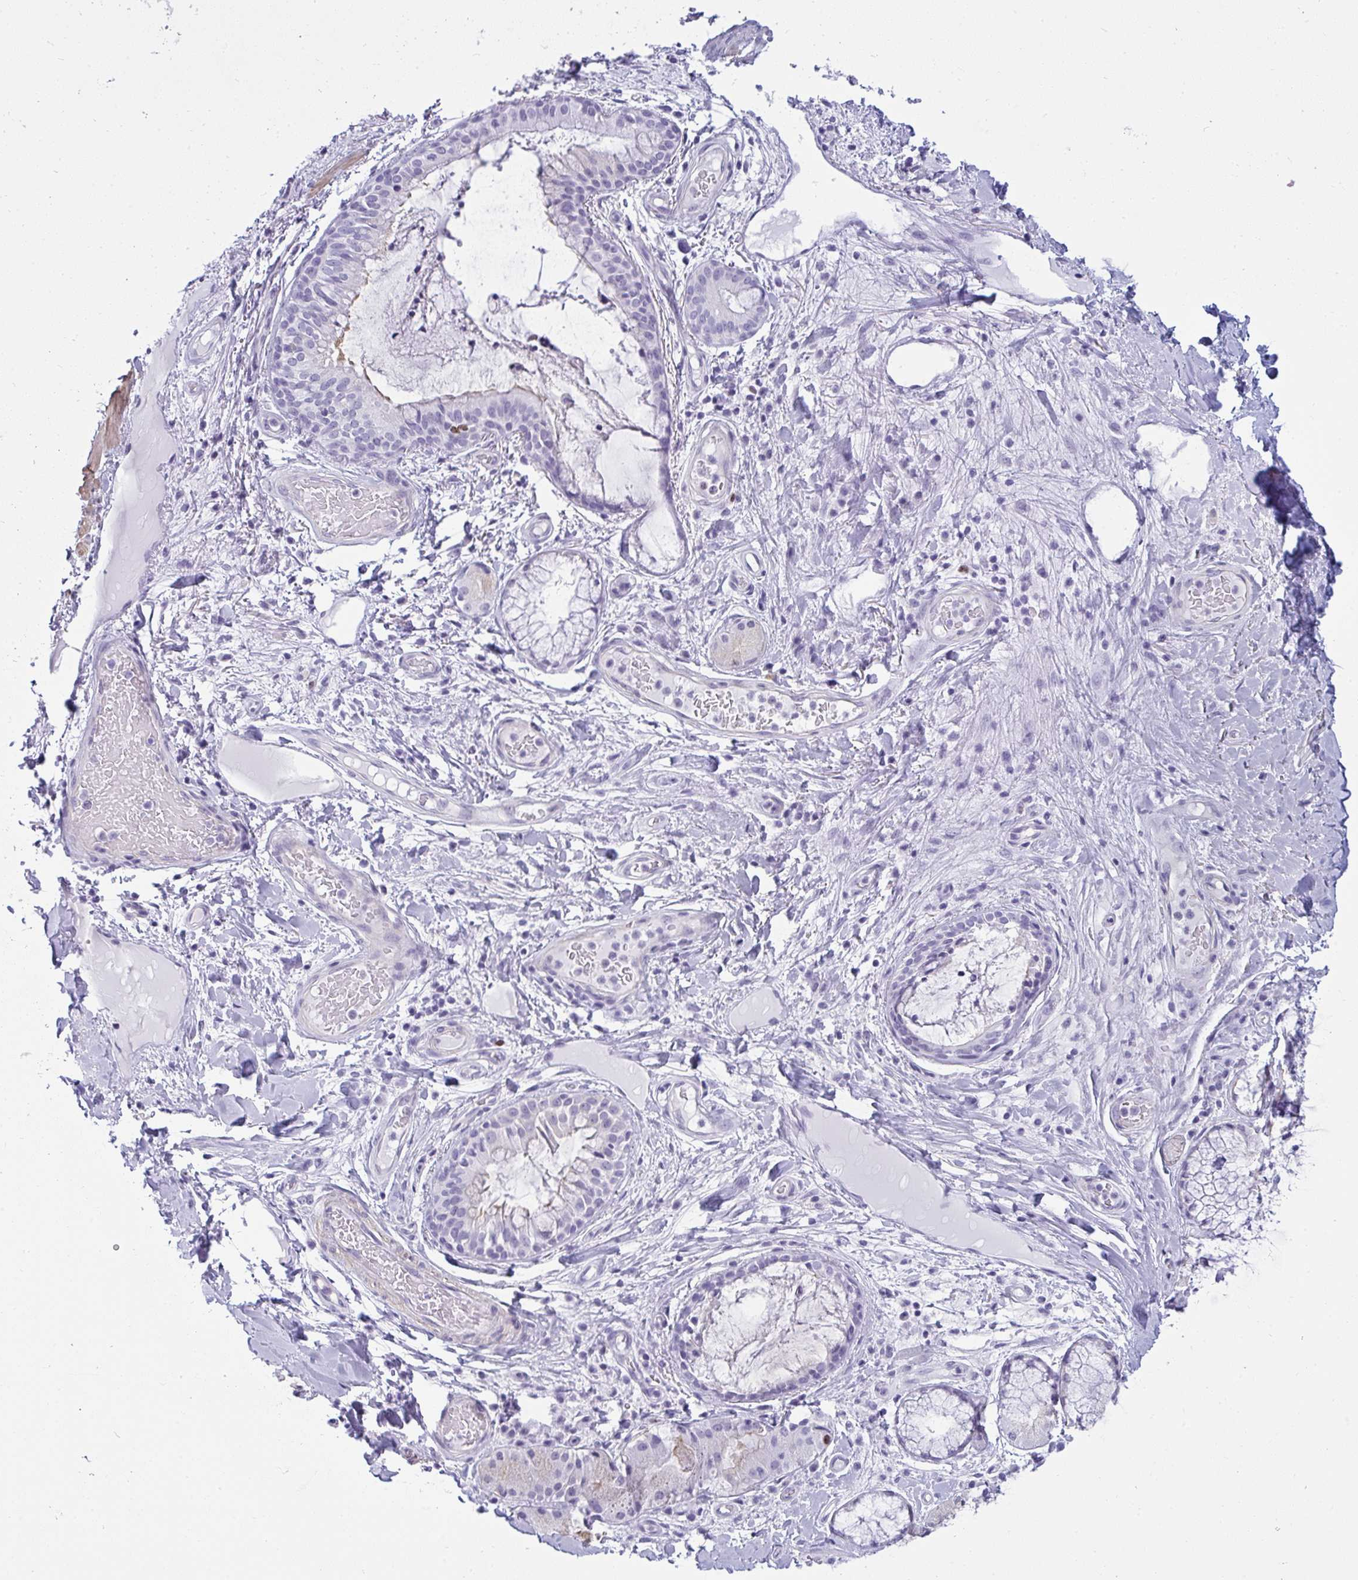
{"staining": {"intensity": "negative", "quantity": "none", "location": "none"}, "tissue": "adipose tissue", "cell_type": "Adipocytes", "image_type": "normal", "snomed": [{"axis": "morphology", "description": "Normal tissue, NOS"}, {"axis": "topography", "description": "Cartilage tissue"}, {"axis": "topography", "description": "Bronchus"}], "caption": "A histopathology image of adipose tissue stained for a protein shows no brown staining in adipocytes. (DAB IHC, high magnification).", "gene": "SUZ12", "patient": {"sex": "male", "age": 64}}